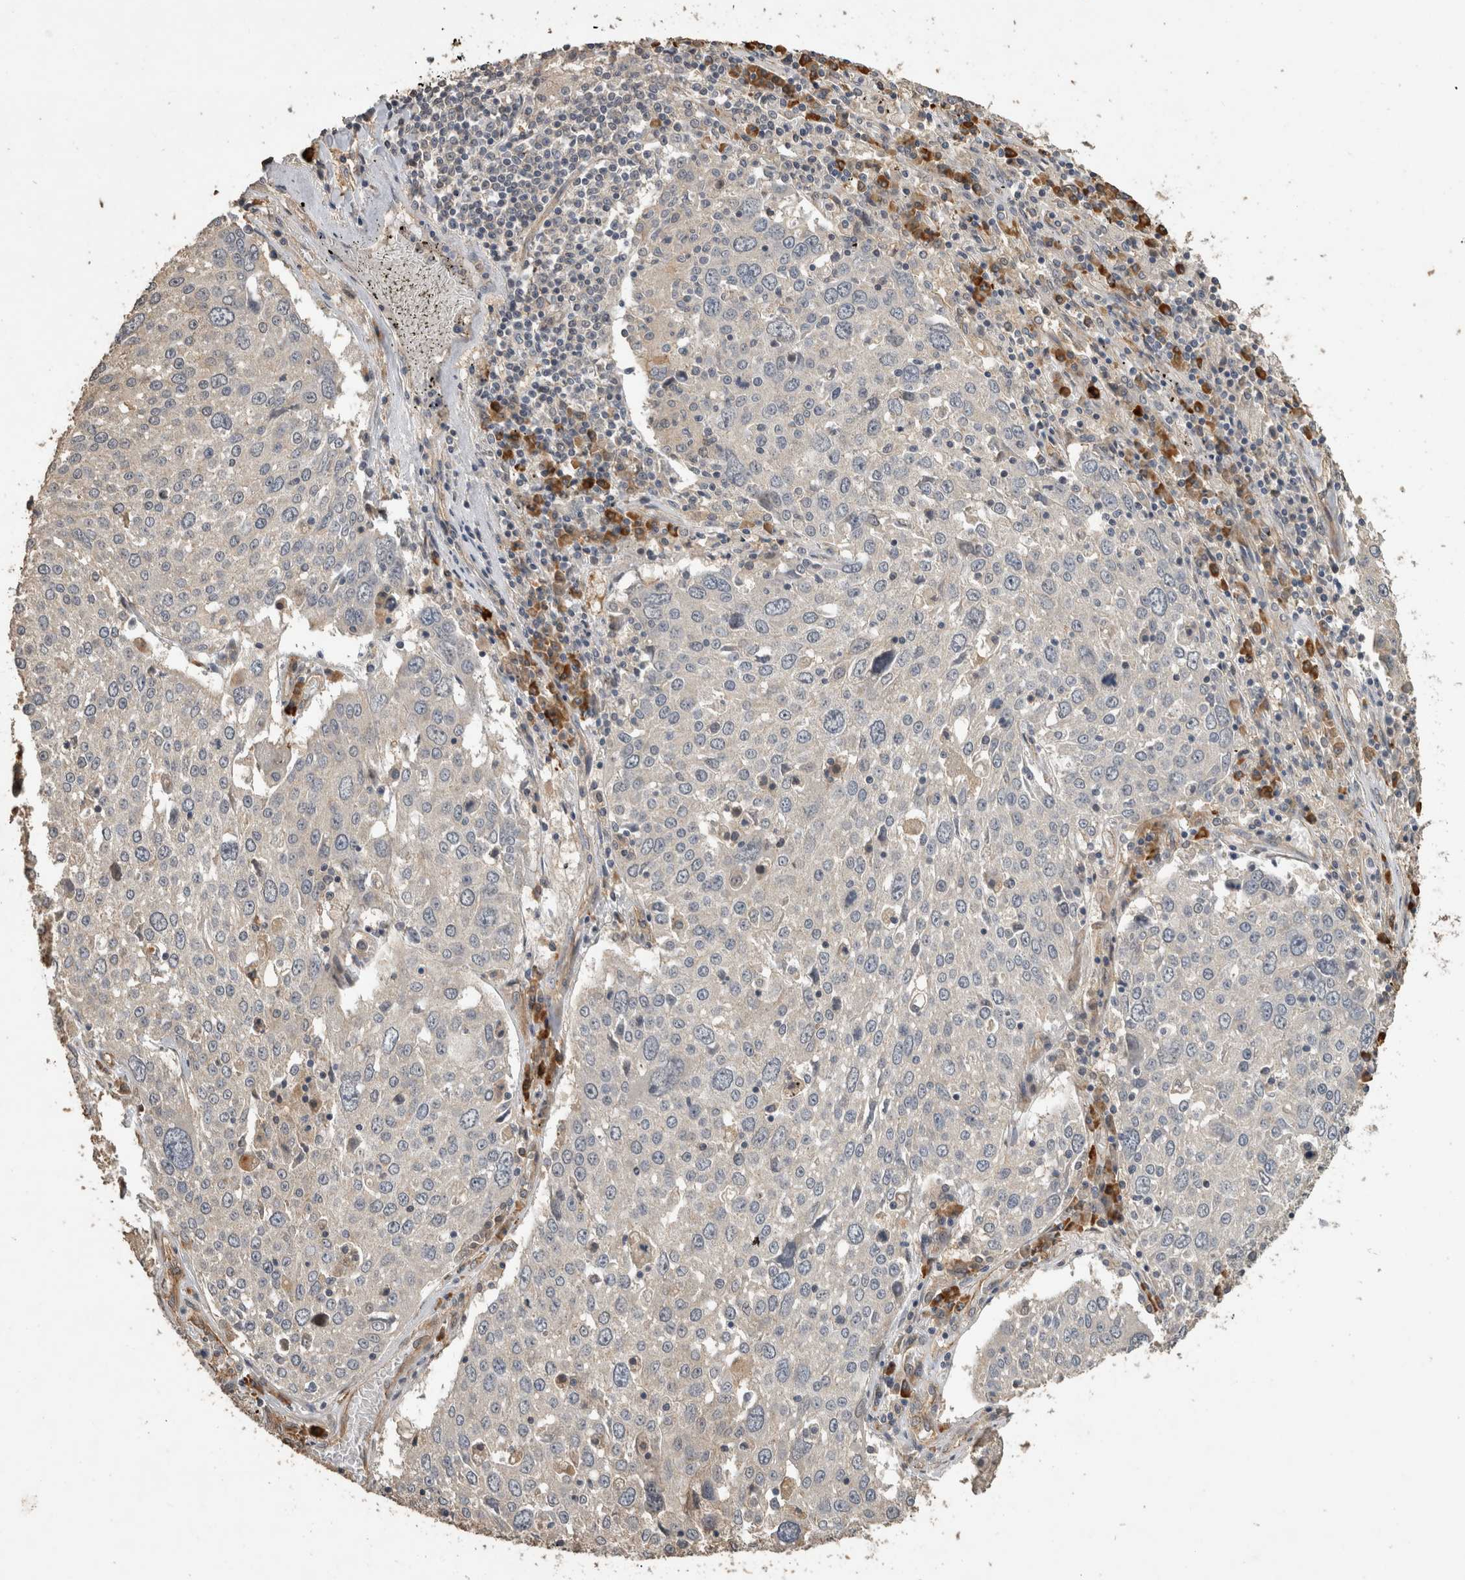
{"staining": {"intensity": "negative", "quantity": "none", "location": "none"}, "tissue": "lung cancer", "cell_type": "Tumor cells", "image_type": "cancer", "snomed": [{"axis": "morphology", "description": "Squamous cell carcinoma, NOS"}, {"axis": "topography", "description": "Lung"}], "caption": "An image of human lung cancer (squamous cell carcinoma) is negative for staining in tumor cells.", "gene": "RHPN1", "patient": {"sex": "male", "age": 65}}